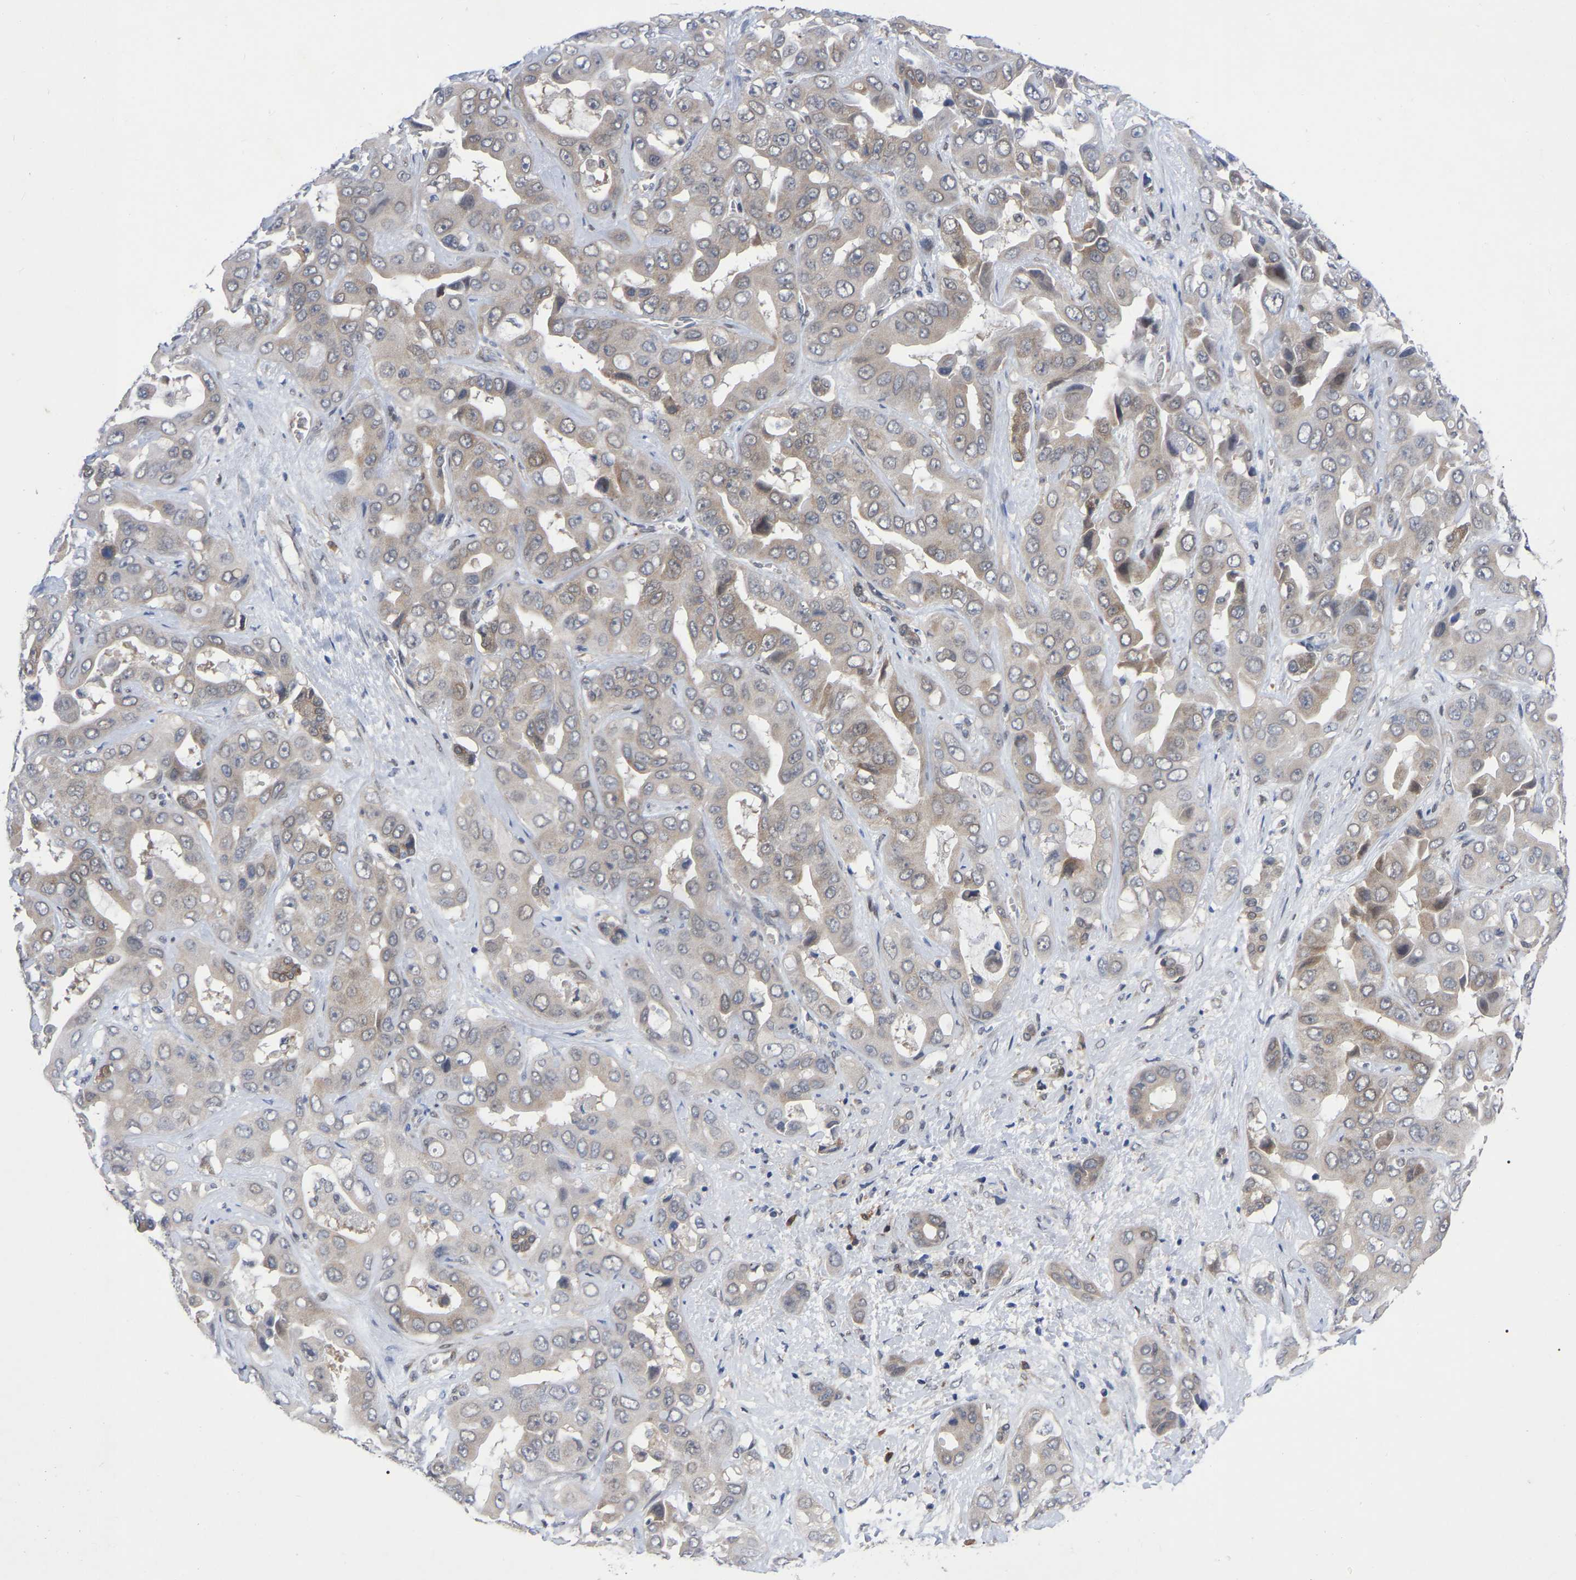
{"staining": {"intensity": "weak", "quantity": "<25%", "location": "cytoplasmic/membranous"}, "tissue": "liver cancer", "cell_type": "Tumor cells", "image_type": "cancer", "snomed": [{"axis": "morphology", "description": "Cholangiocarcinoma"}, {"axis": "topography", "description": "Liver"}], "caption": "Photomicrograph shows no significant protein expression in tumor cells of liver cholangiocarcinoma.", "gene": "UBE4B", "patient": {"sex": "female", "age": 52}}